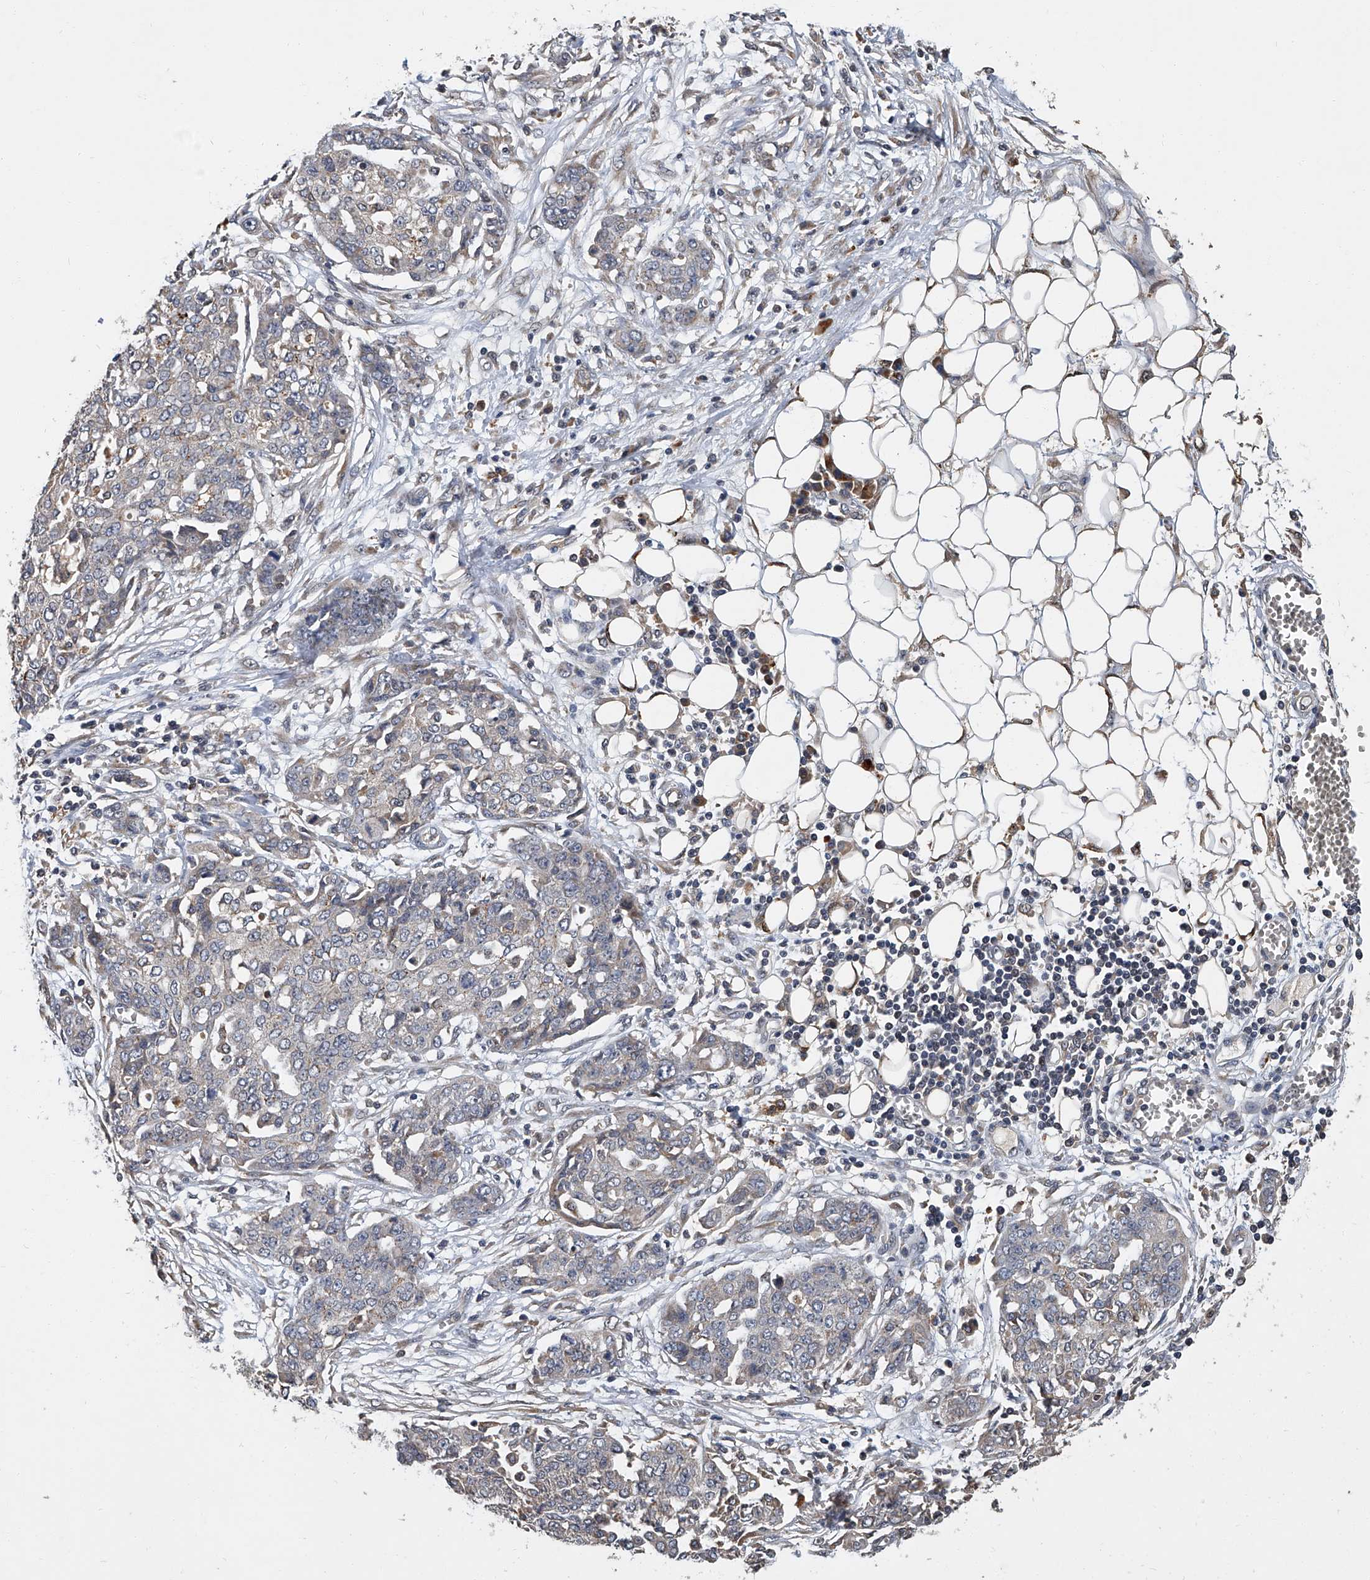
{"staining": {"intensity": "weak", "quantity": "<25%", "location": "cytoplasmic/membranous"}, "tissue": "ovarian cancer", "cell_type": "Tumor cells", "image_type": "cancer", "snomed": [{"axis": "morphology", "description": "Cystadenocarcinoma, serous, NOS"}, {"axis": "topography", "description": "Soft tissue"}, {"axis": "topography", "description": "Ovary"}], "caption": "DAB immunohistochemical staining of human ovarian cancer (serous cystadenocarcinoma) shows no significant staining in tumor cells.", "gene": "JAG2", "patient": {"sex": "female", "age": 57}}